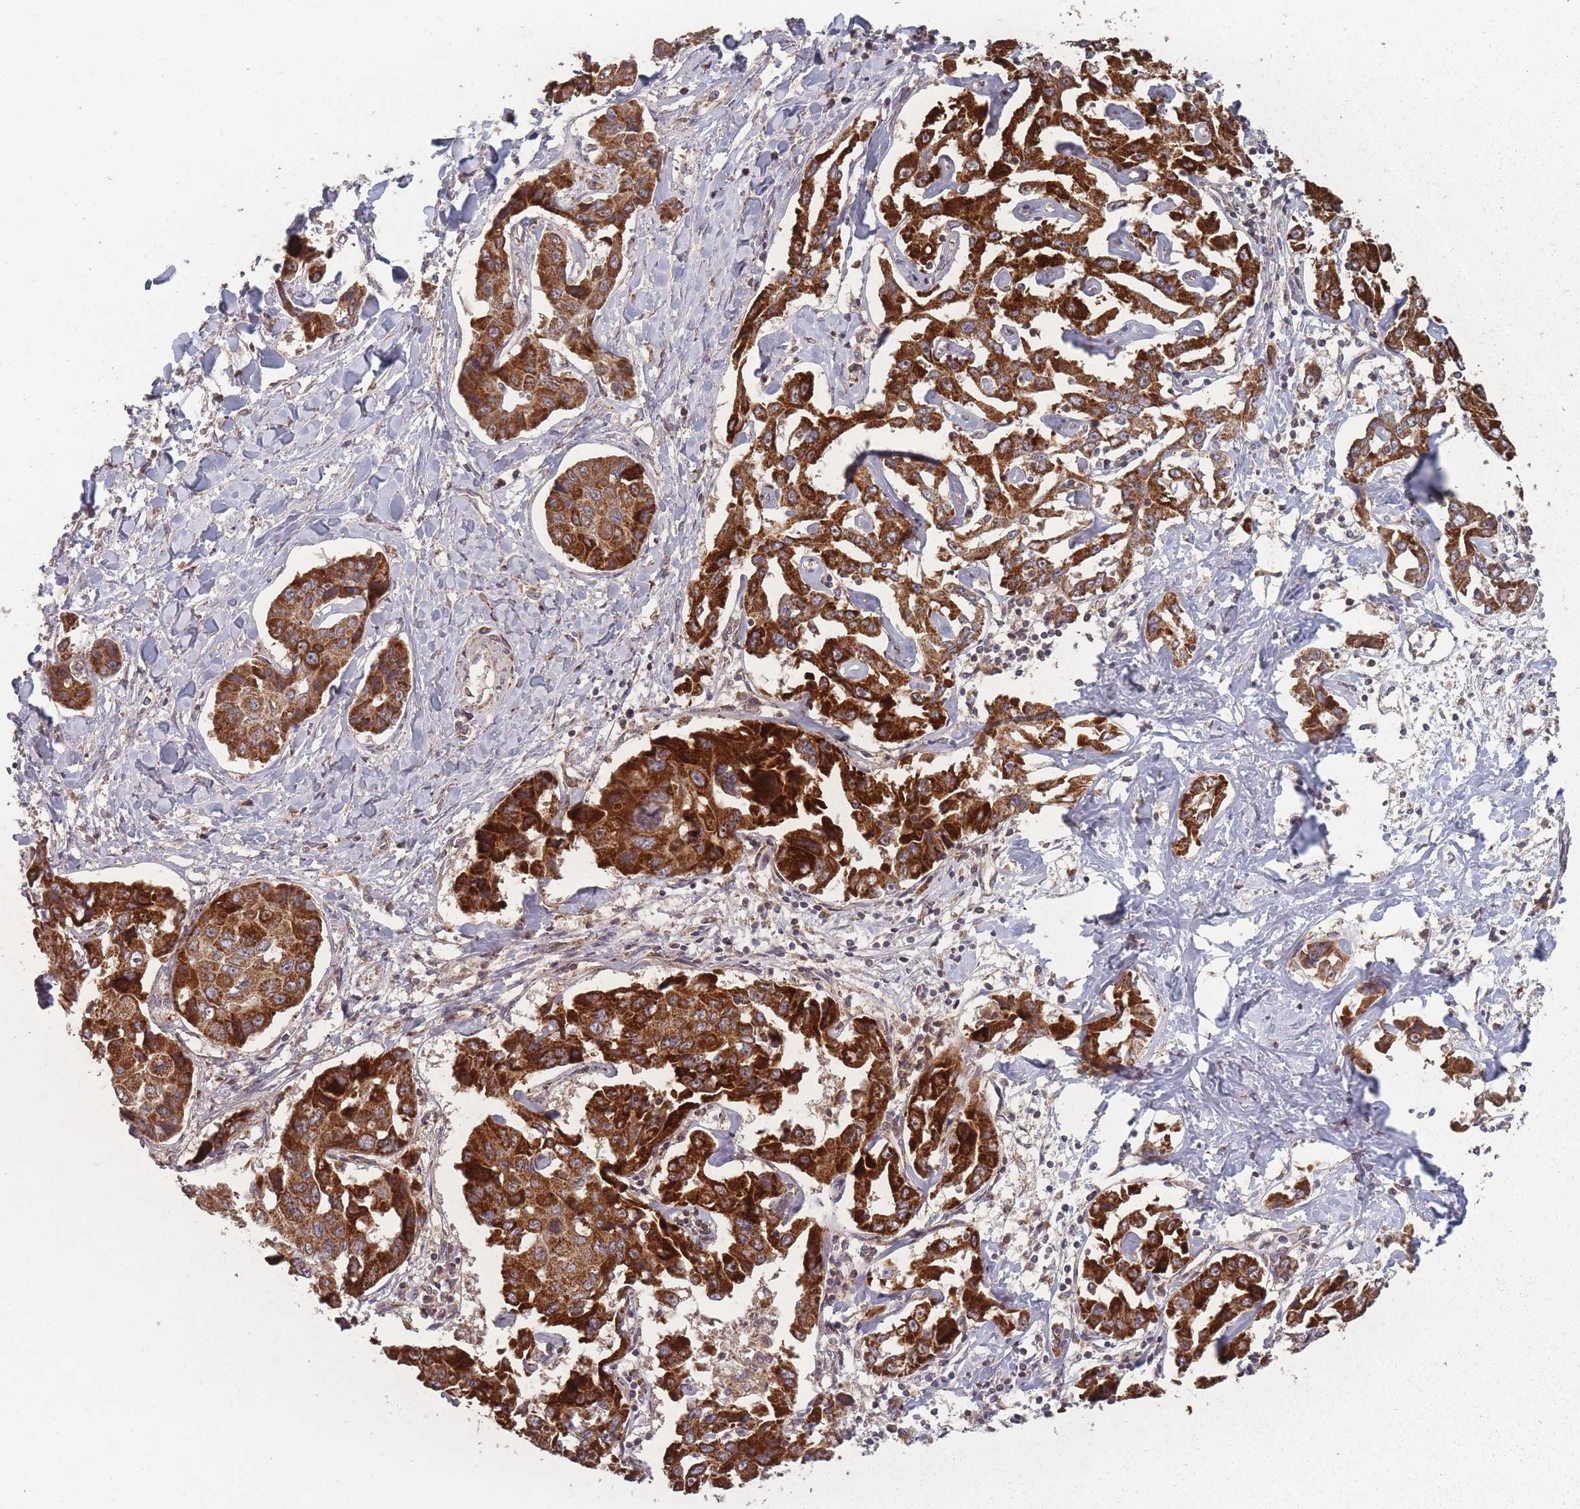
{"staining": {"intensity": "strong", "quantity": ">75%", "location": "cytoplasmic/membranous"}, "tissue": "liver cancer", "cell_type": "Tumor cells", "image_type": "cancer", "snomed": [{"axis": "morphology", "description": "Cholangiocarcinoma"}, {"axis": "topography", "description": "Liver"}], "caption": "This micrograph shows immunohistochemistry staining of liver cholangiocarcinoma, with high strong cytoplasmic/membranous positivity in about >75% of tumor cells.", "gene": "LYRM7", "patient": {"sex": "male", "age": 59}}